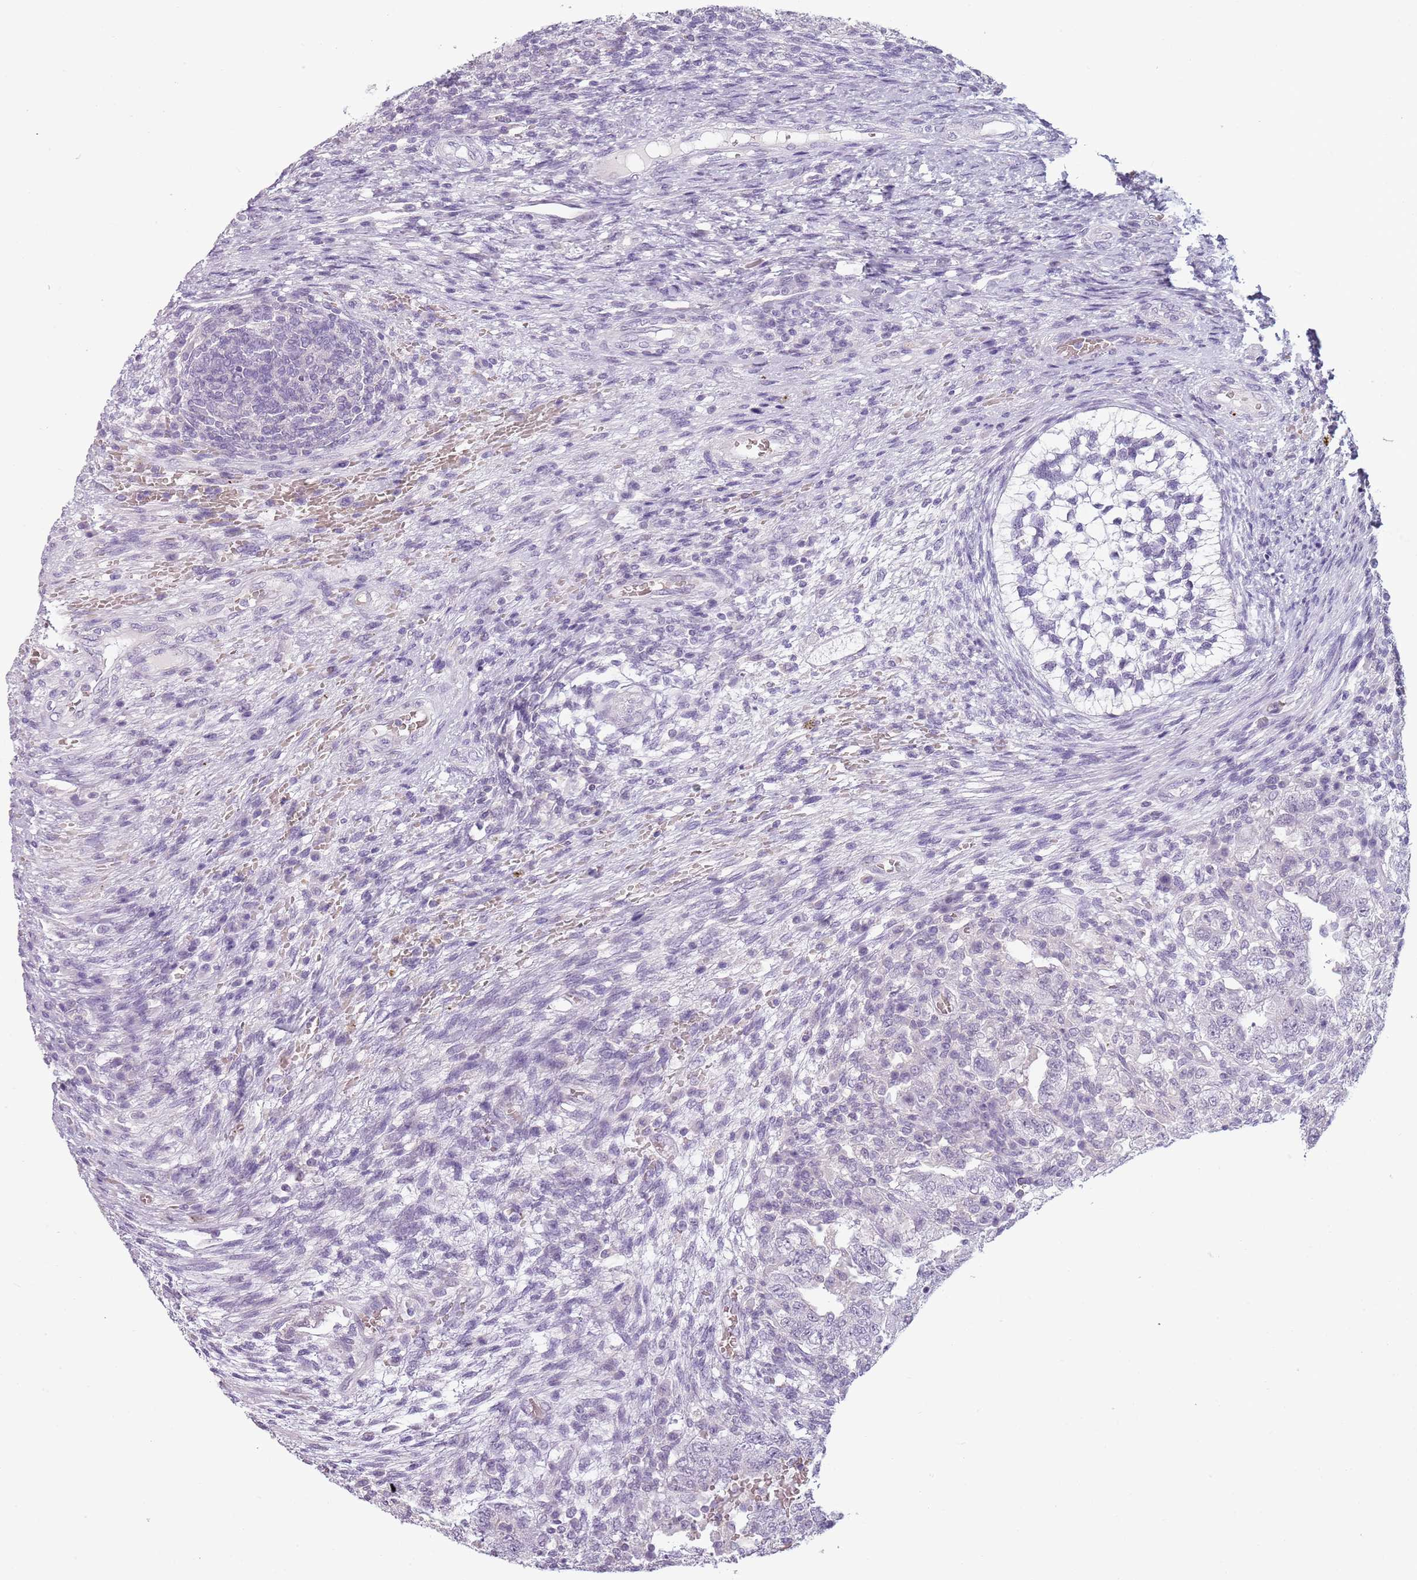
{"staining": {"intensity": "negative", "quantity": "none", "location": "none"}, "tissue": "testis cancer", "cell_type": "Tumor cells", "image_type": "cancer", "snomed": [{"axis": "morphology", "description": "Carcinoma, Embryonal, NOS"}, {"axis": "topography", "description": "Testis"}], "caption": "Immunohistochemistry histopathology image of neoplastic tissue: embryonal carcinoma (testis) stained with DAB demonstrates no significant protein expression in tumor cells.", "gene": "PIEZO1", "patient": {"sex": "male", "age": 26}}